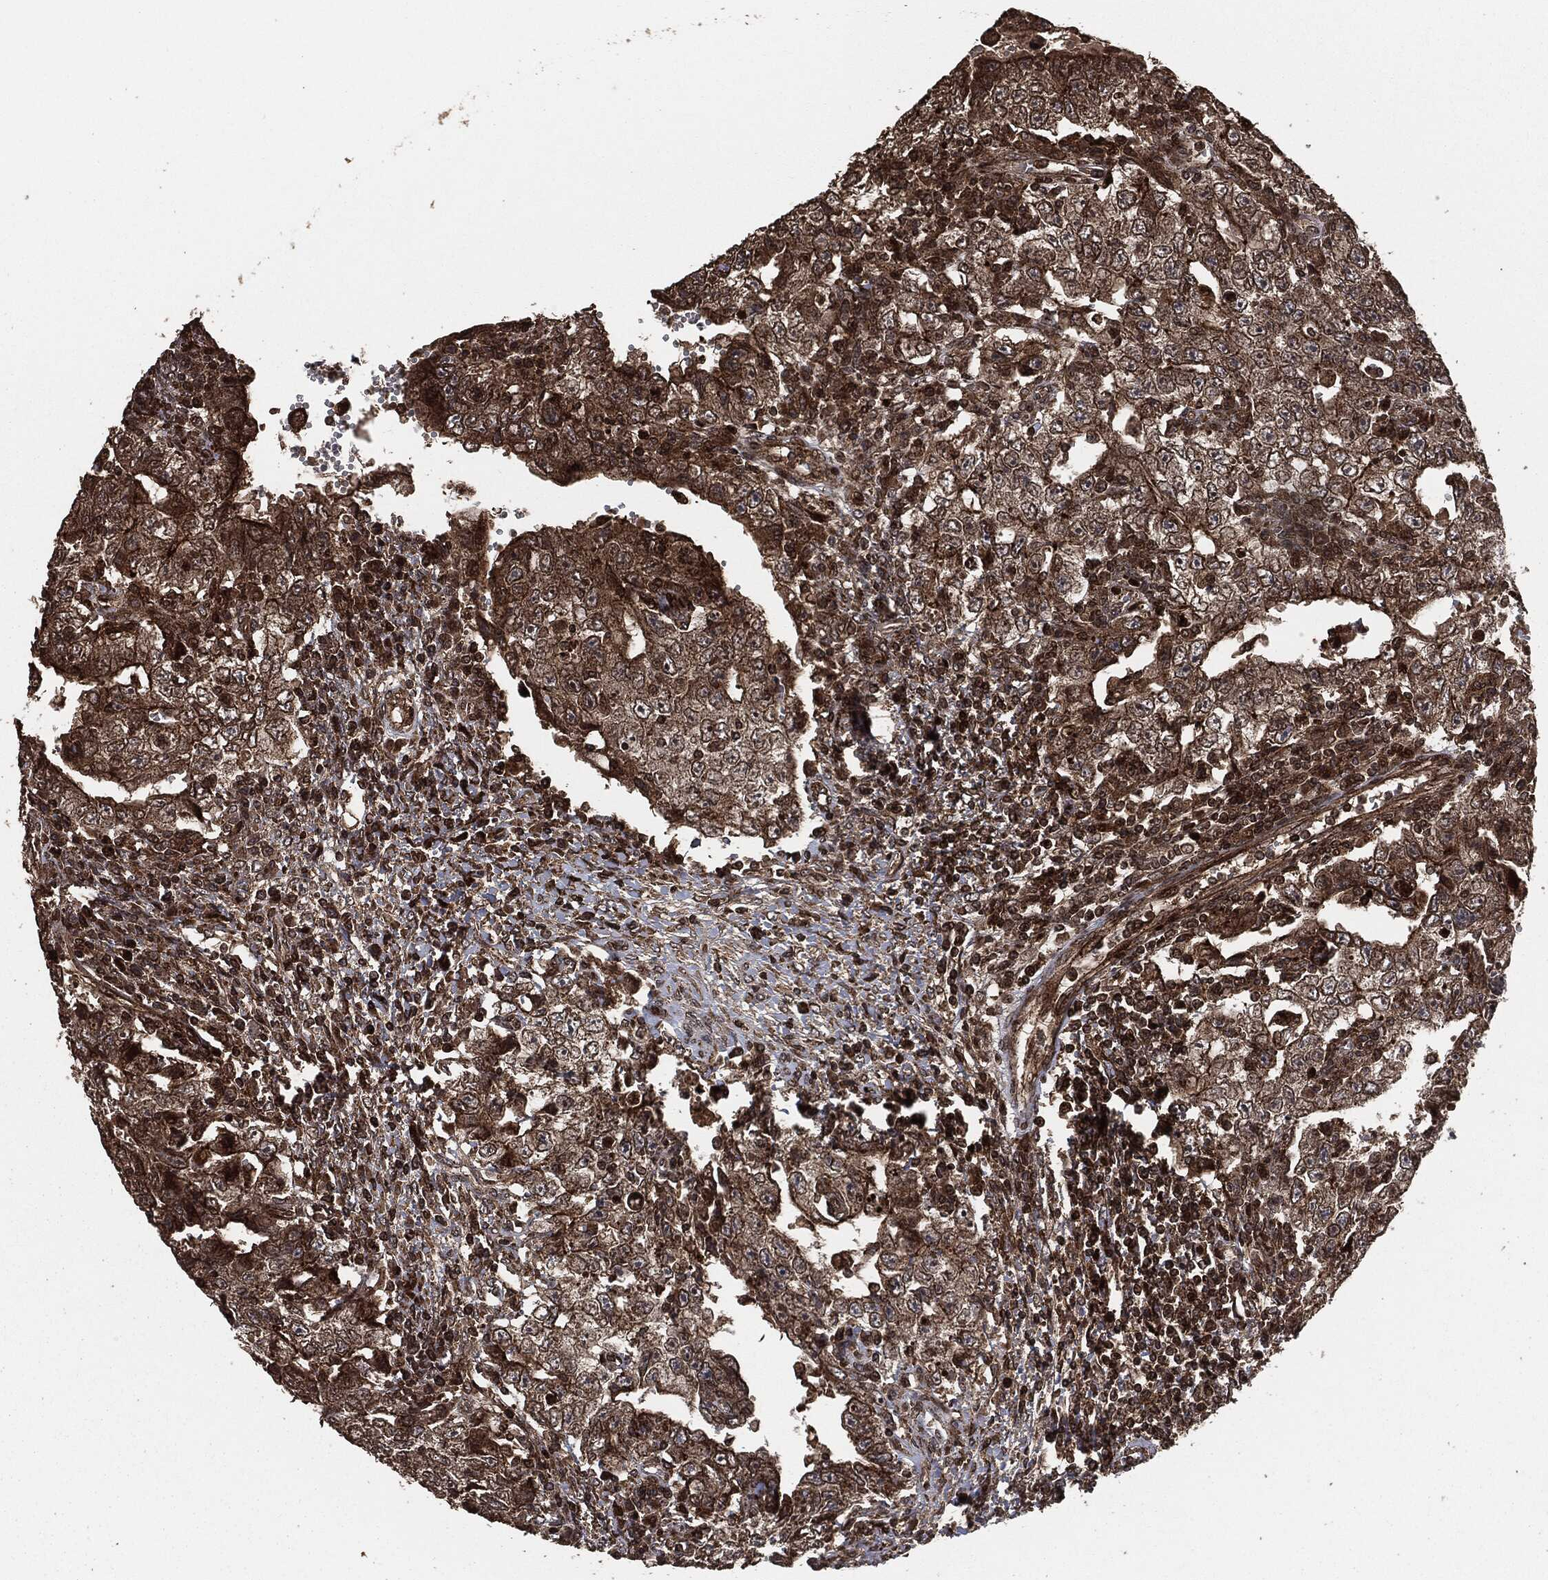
{"staining": {"intensity": "moderate", "quantity": ">75%", "location": "cytoplasmic/membranous"}, "tissue": "testis cancer", "cell_type": "Tumor cells", "image_type": "cancer", "snomed": [{"axis": "morphology", "description": "Carcinoma, Embryonal, NOS"}, {"axis": "topography", "description": "Testis"}], "caption": "A medium amount of moderate cytoplasmic/membranous staining is present in approximately >75% of tumor cells in testis embryonal carcinoma tissue. The staining was performed using DAB (3,3'-diaminobenzidine), with brown indicating positive protein expression. Nuclei are stained blue with hematoxylin.", "gene": "IFIT1", "patient": {"sex": "male", "age": 26}}